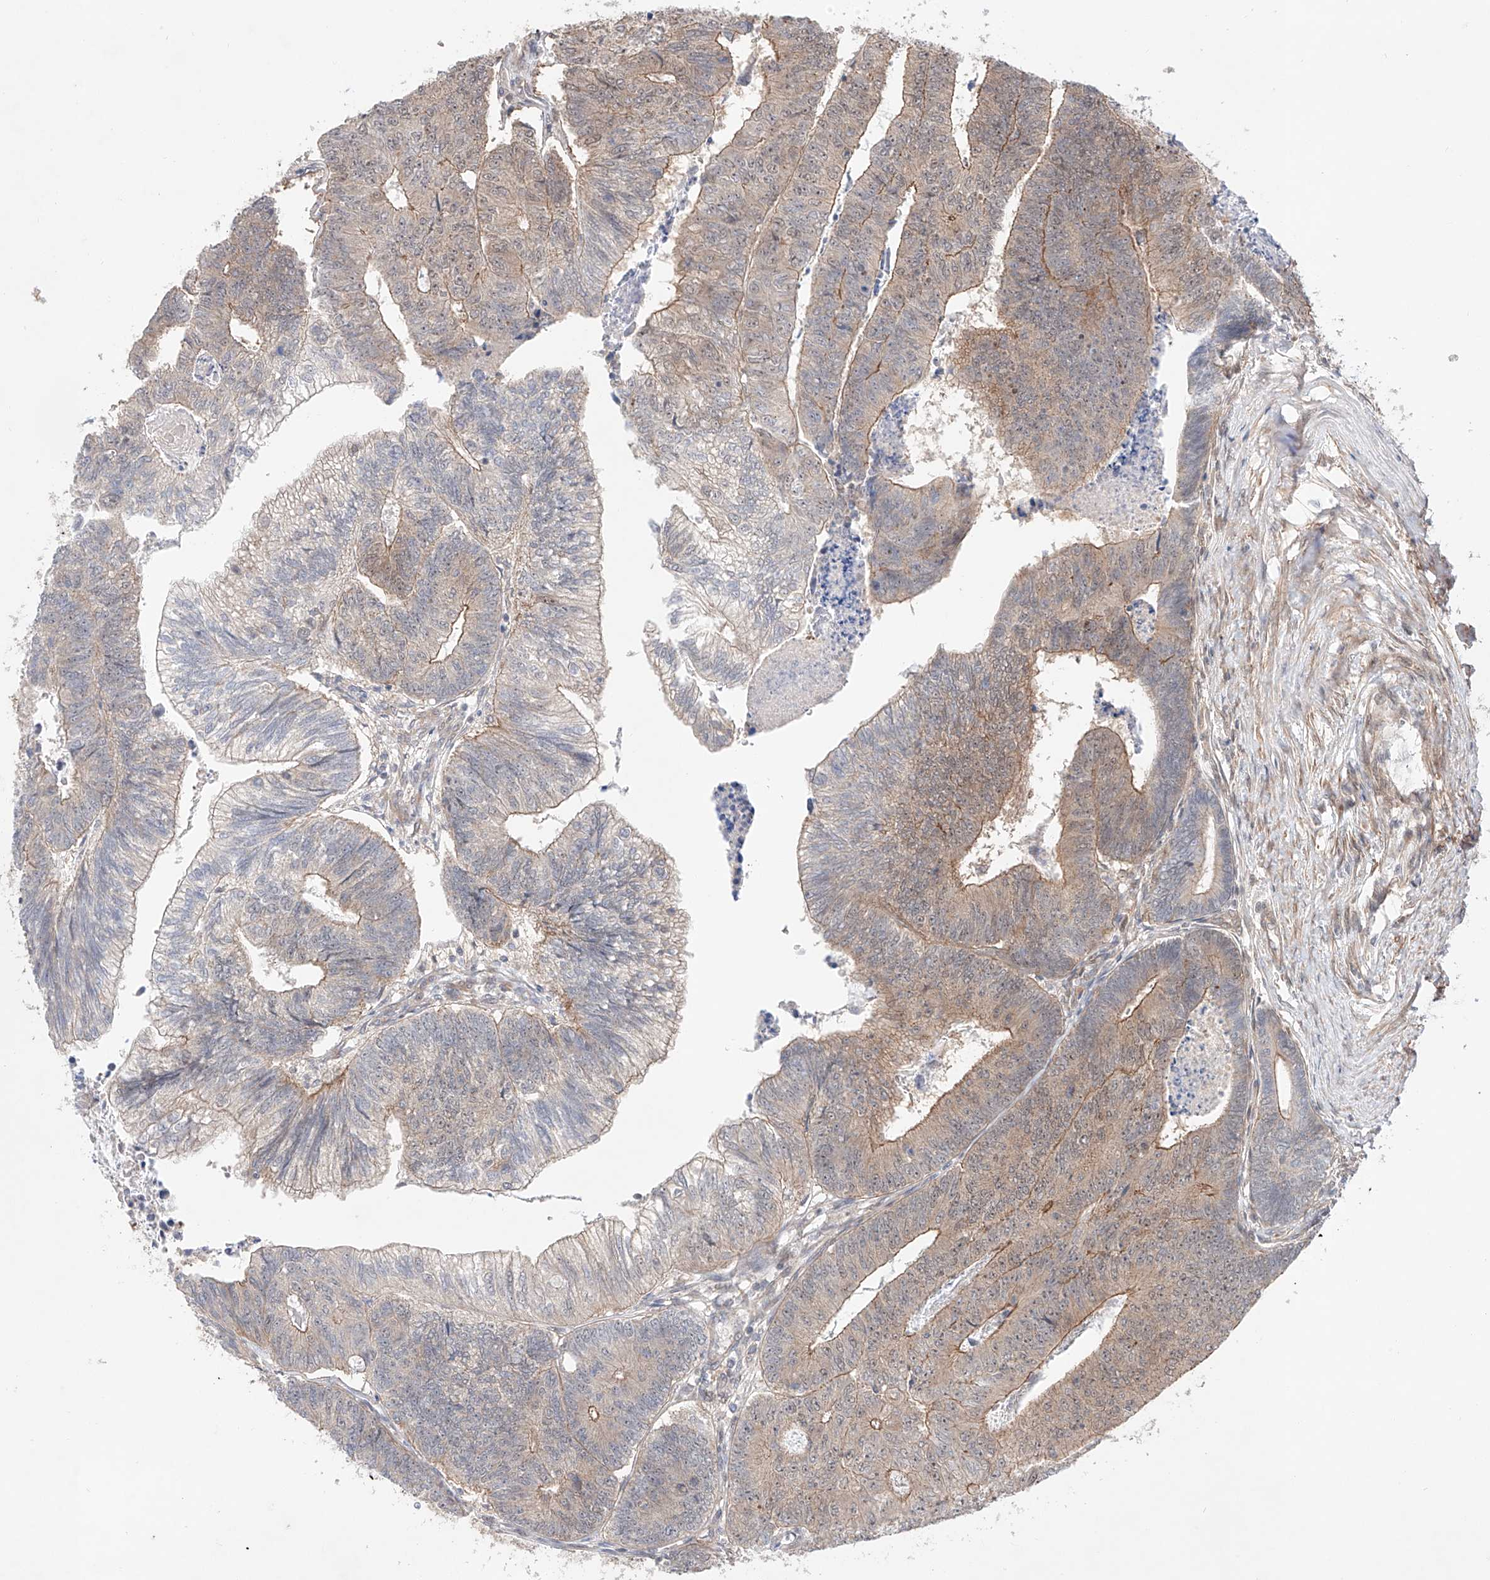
{"staining": {"intensity": "weak", "quantity": "25%-75%", "location": "cytoplasmic/membranous"}, "tissue": "colorectal cancer", "cell_type": "Tumor cells", "image_type": "cancer", "snomed": [{"axis": "morphology", "description": "Adenocarcinoma, NOS"}, {"axis": "topography", "description": "Colon"}], "caption": "Human colorectal cancer (adenocarcinoma) stained with a brown dye exhibits weak cytoplasmic/membranous positive staining in about 25%-75% of tumor cells.", "gene": "TSR2", "patient": {"sex": "female", "age": 67}}